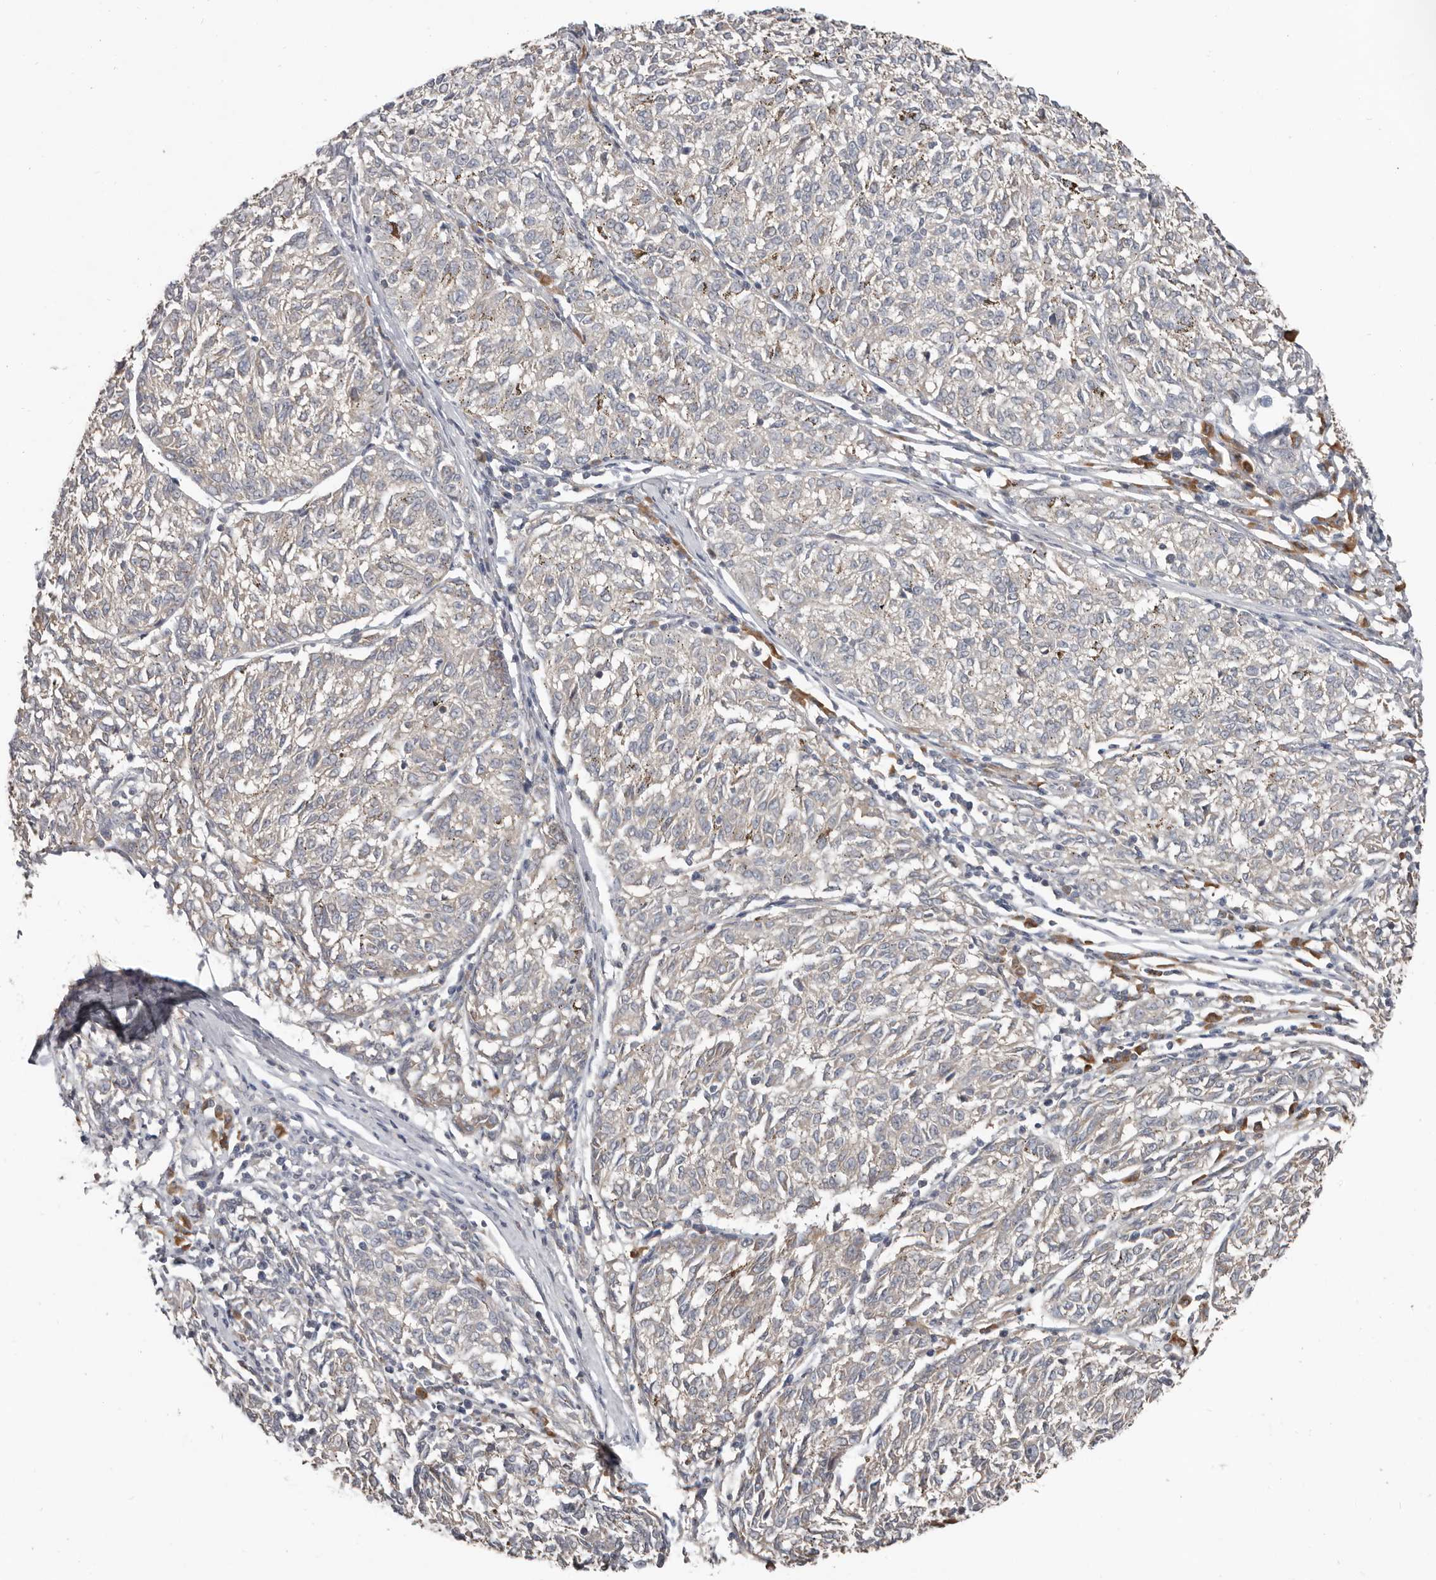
{"staining": {"intensity": "negative", "quantity": "none", "location": "none"}, "tissue": "melanoma", "cell_type": "Tumor cells", "image_type": "cancer", "snomed": [{"axis": "morphology", "description": "Malignant melanoma, NOS"}, {"axis": "topography", "description": "Skin"}], "caption": "The micrograph reveals no significant staining in tumor cells of malignant melanoma.", "gene": "AKNAD1", "patient": {"sex": "female", "age": 72}}